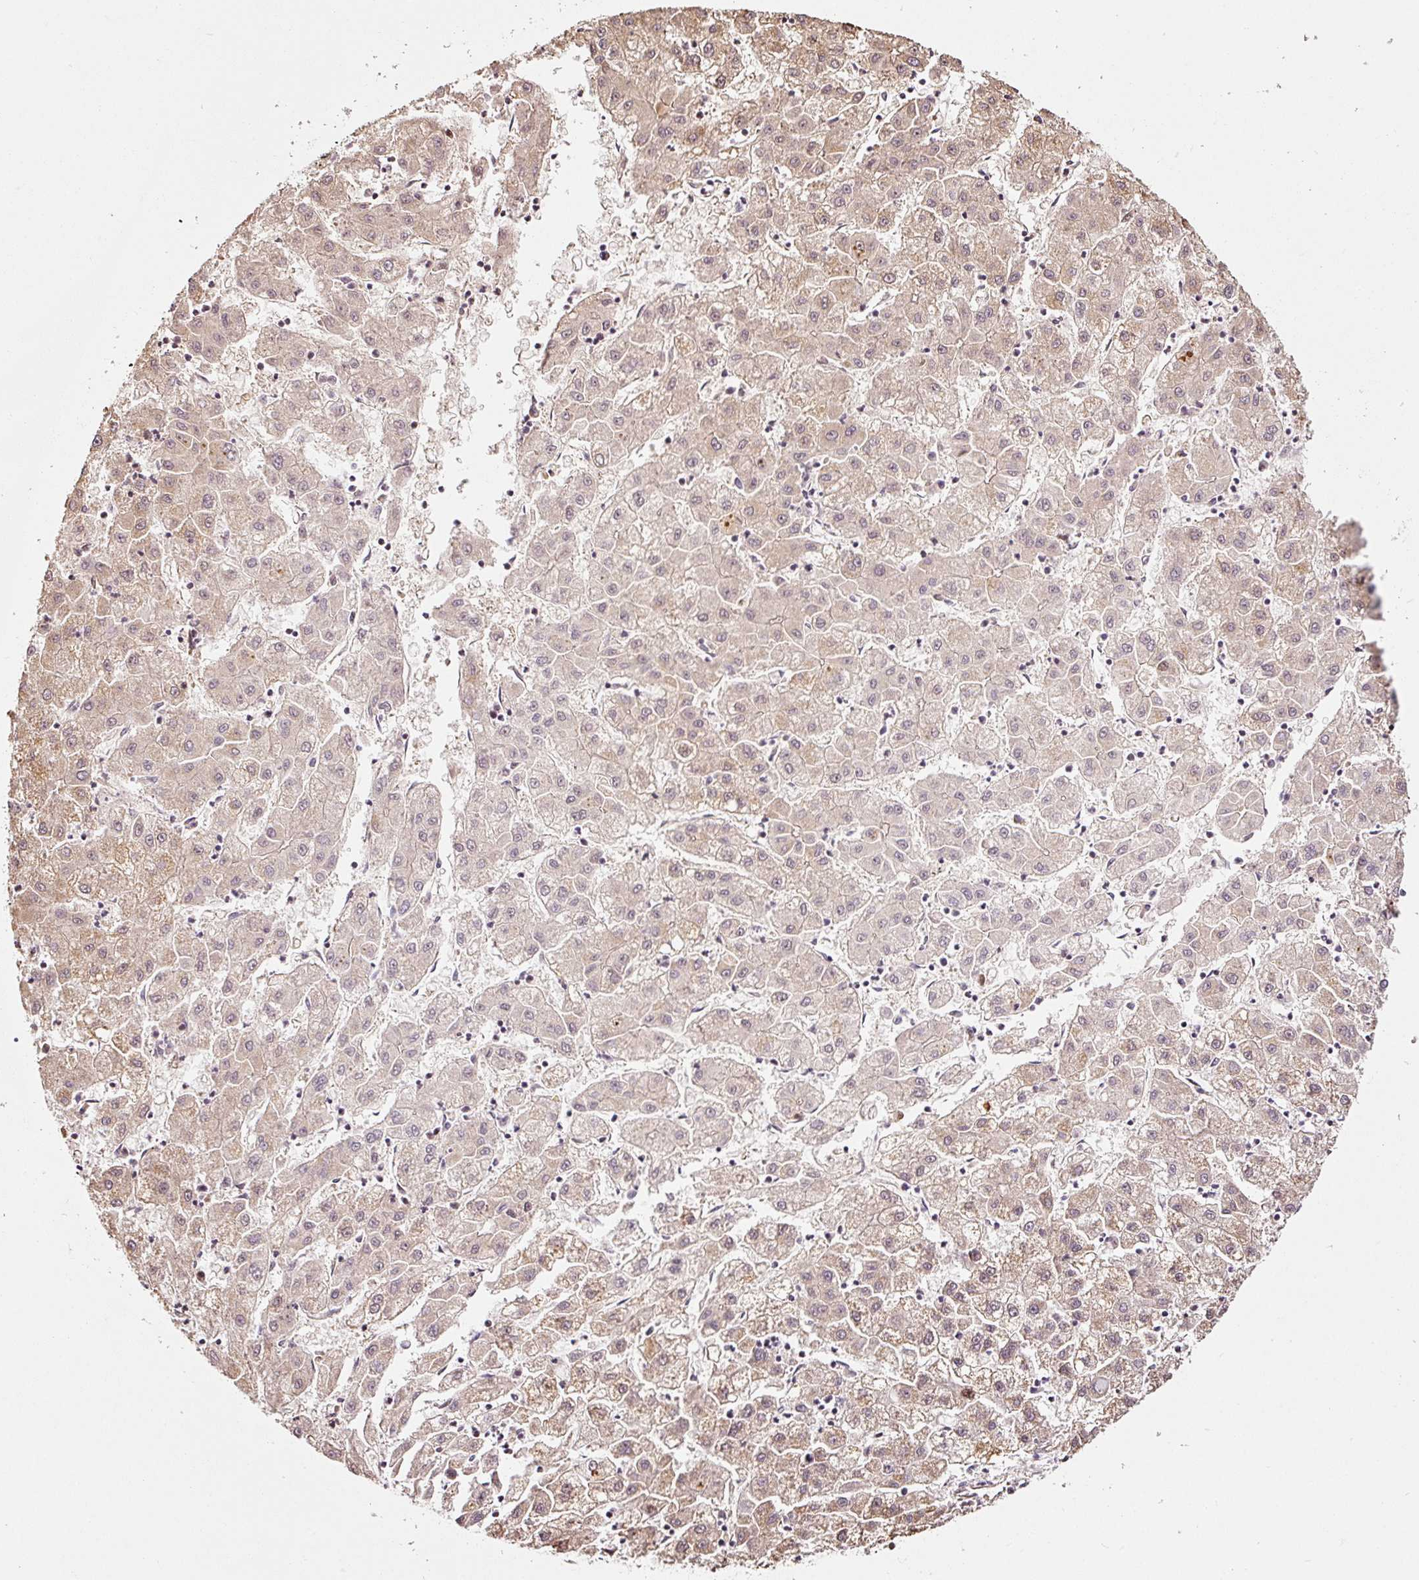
{"staining": {"intensity": "weak", "quantity": "25%-75%", "location": "cytoplasmic/membranous"}, "tissue": "liver cancer", "cell_type": "Tumor cells", "image_type": "cancer", "snomed": [{"axis": "morphology", "description": "Carcinoma, Hepatocellular, NOS"}, {"axis": "topography", "description": "Liver"}], "caption": "IHC (DAB (3,3'-diaminobenzidine)) staining of hepatocellular carcinoma (liver) exhibits weak cytoplasmic/membranous protein expression in approximately 25%-75% of tumor cells.", "gene": "ETF1", "patient": {"sex": "male", "age": 72}}